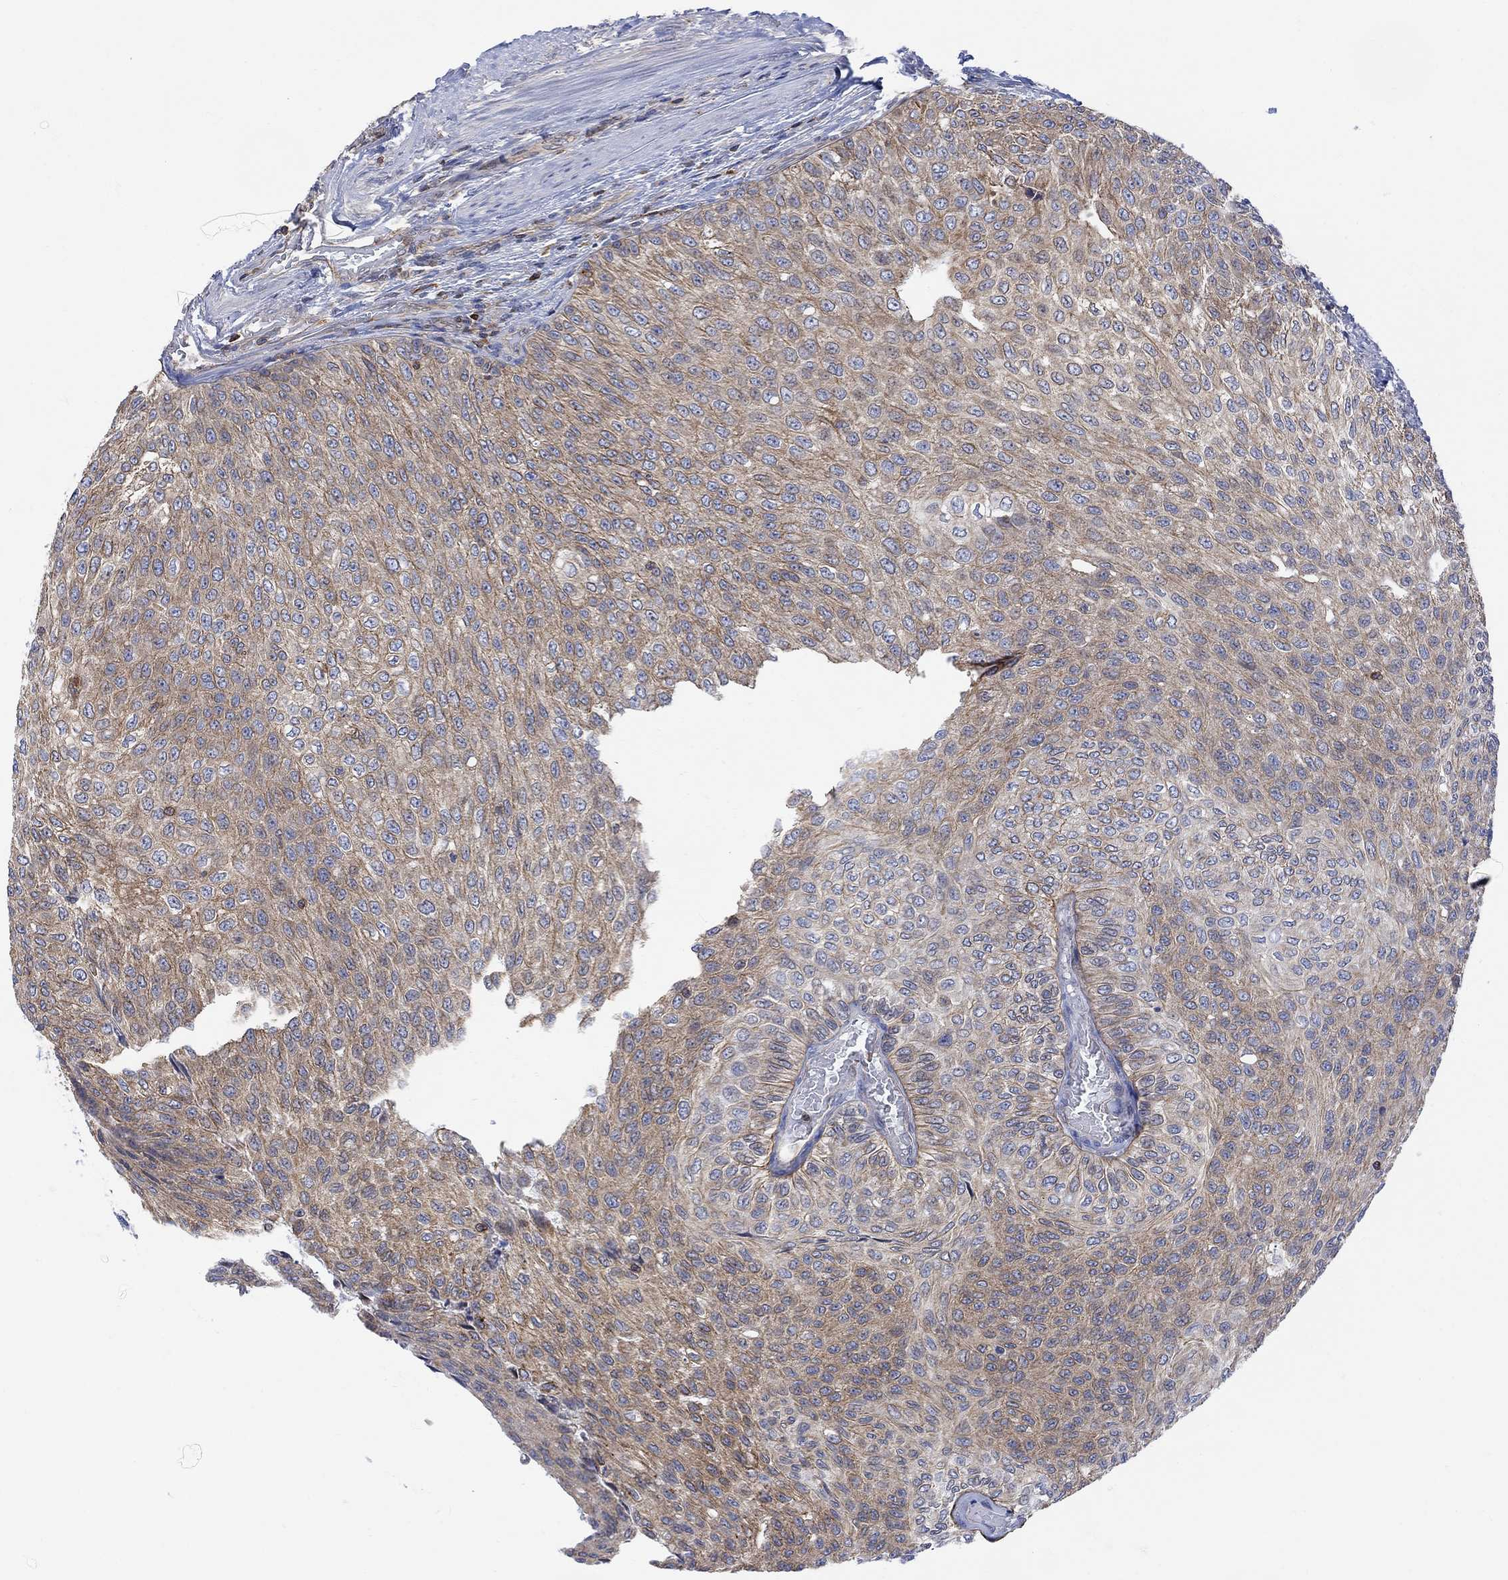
{"staining": {"intensity": "moderate", "quantity": "25%-75%", "location": "cytoplasmic/membranous"}, "tissue": "urothelial cancer", "cell_type": "Tumor cells", "image_type": "cancer", "snomed": [{"axis": "morphology", "description": "Urothelial carcinoma, Low grade"}, {"axis": "topography", "description": "Ureter, NOS"}, {"axis": "topography", "description": "Urinary bladder"}], "caption": "A high-resolution histopathology image shows immunohistochemistry staining of low-grade urothelial carcinoma, which displays moderate cytoplasmic/membranous staining in approximately 25%-75% of tumor cells.", "gene": "GBP5", "patient": {"sex": "male", "age": 78}}